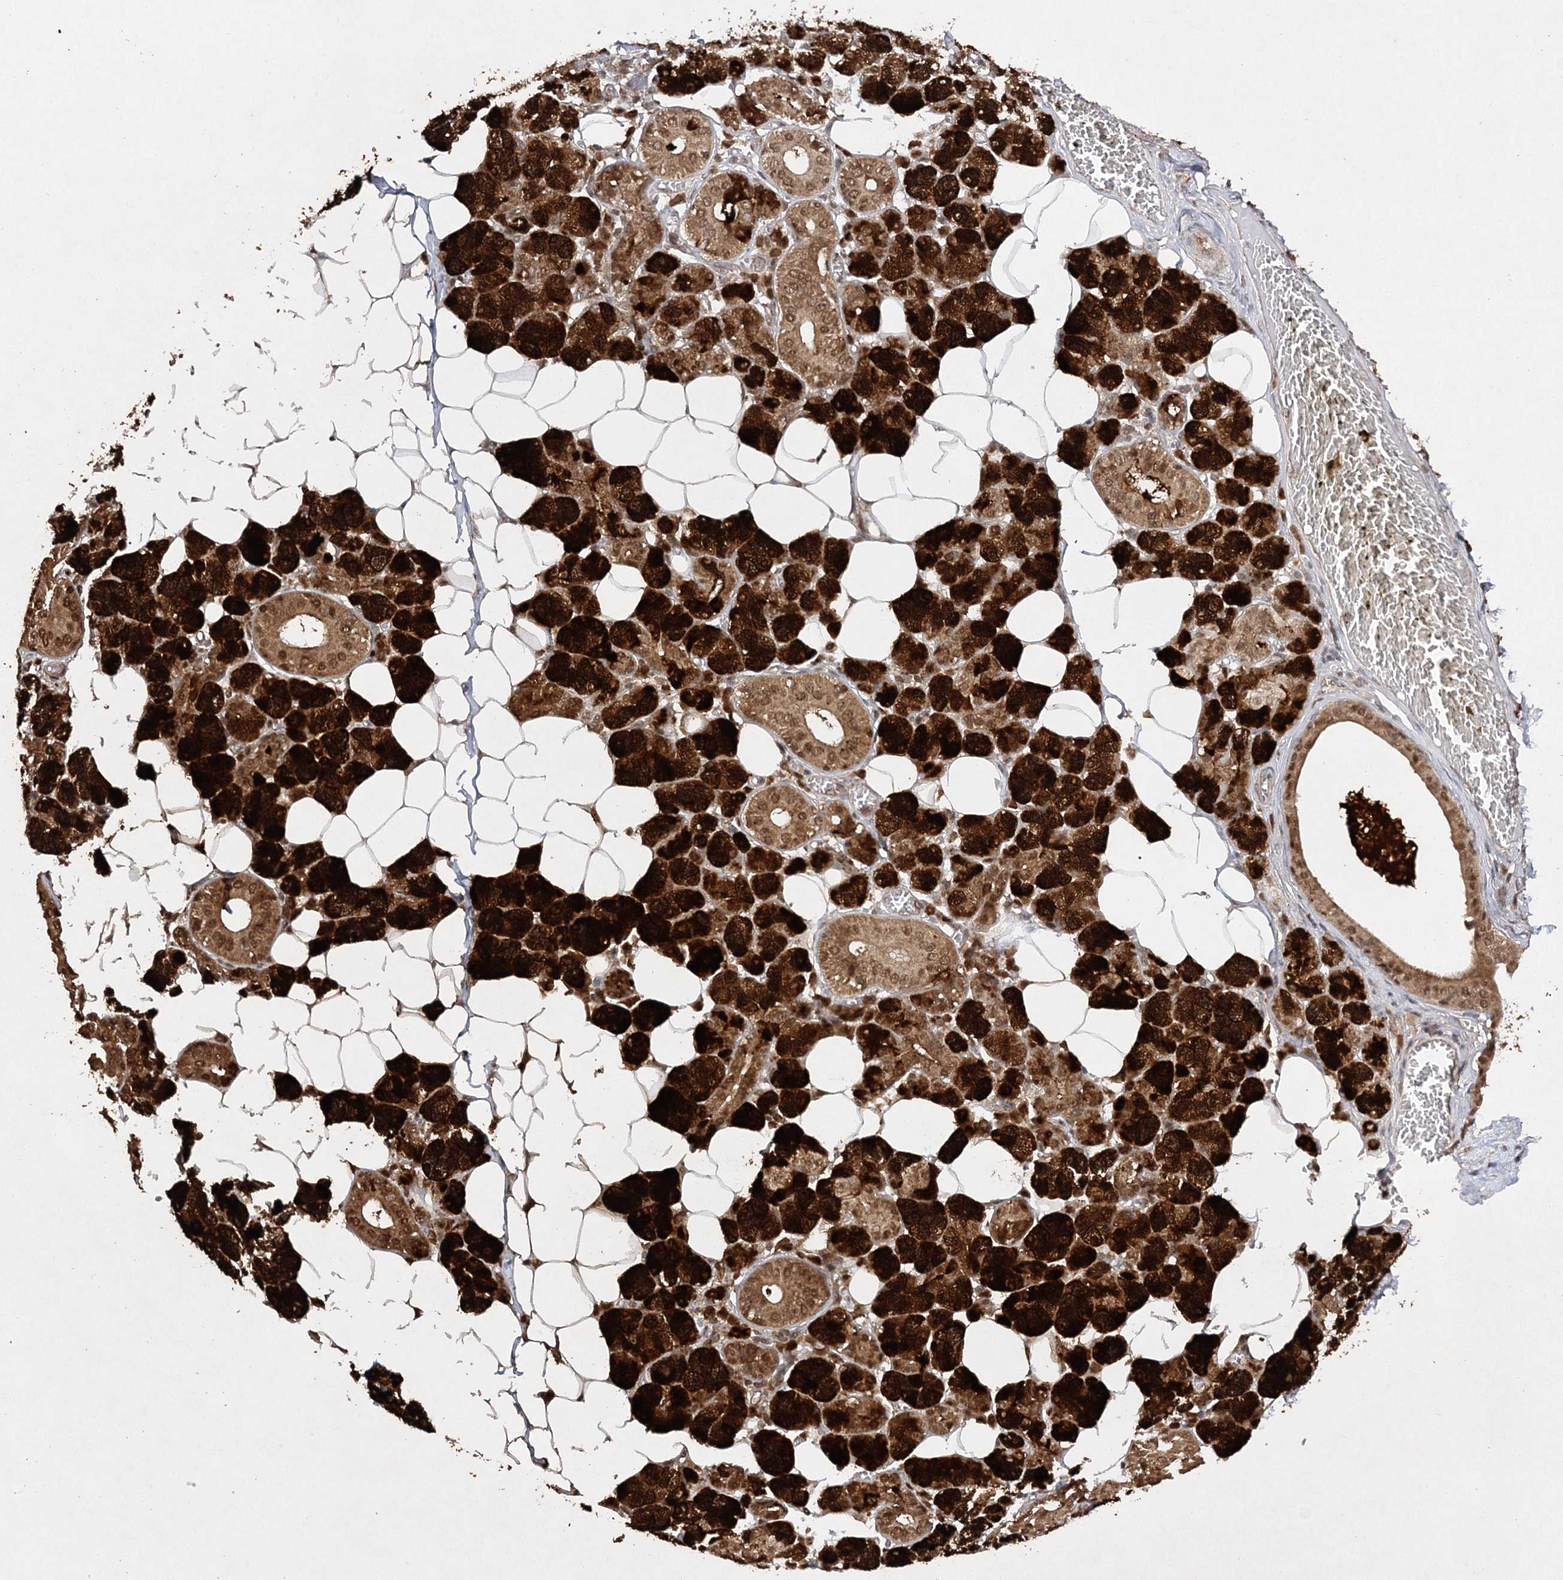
{"staining": {"intensity": "strong", "quantity": "25%-75%", "location": "cytoplasmic/membranous,nuclear"}, "tissue": "salivary gland", "cell_type": "Glandular cells", "image_type": "normal", "snomed": [{"axis": "morphology", "description": "Normal tissue, NOS"}, {"axis": "topography", "description": "Salivary gland"}], "caption": "Protein expression analysis of normal human salivary gland reveals strong cytoplasmic/membranous,nuclear positivity in approximately 25%-75% of glandular cells. Using DAB (3,3'-diaminobenzidine) (brown) and hematoxylin (blue) stains, captured at high magnification using brightfield microscopy.", "gene": "NIF3L1", "patient": {"sex": "female", "age": 33}}